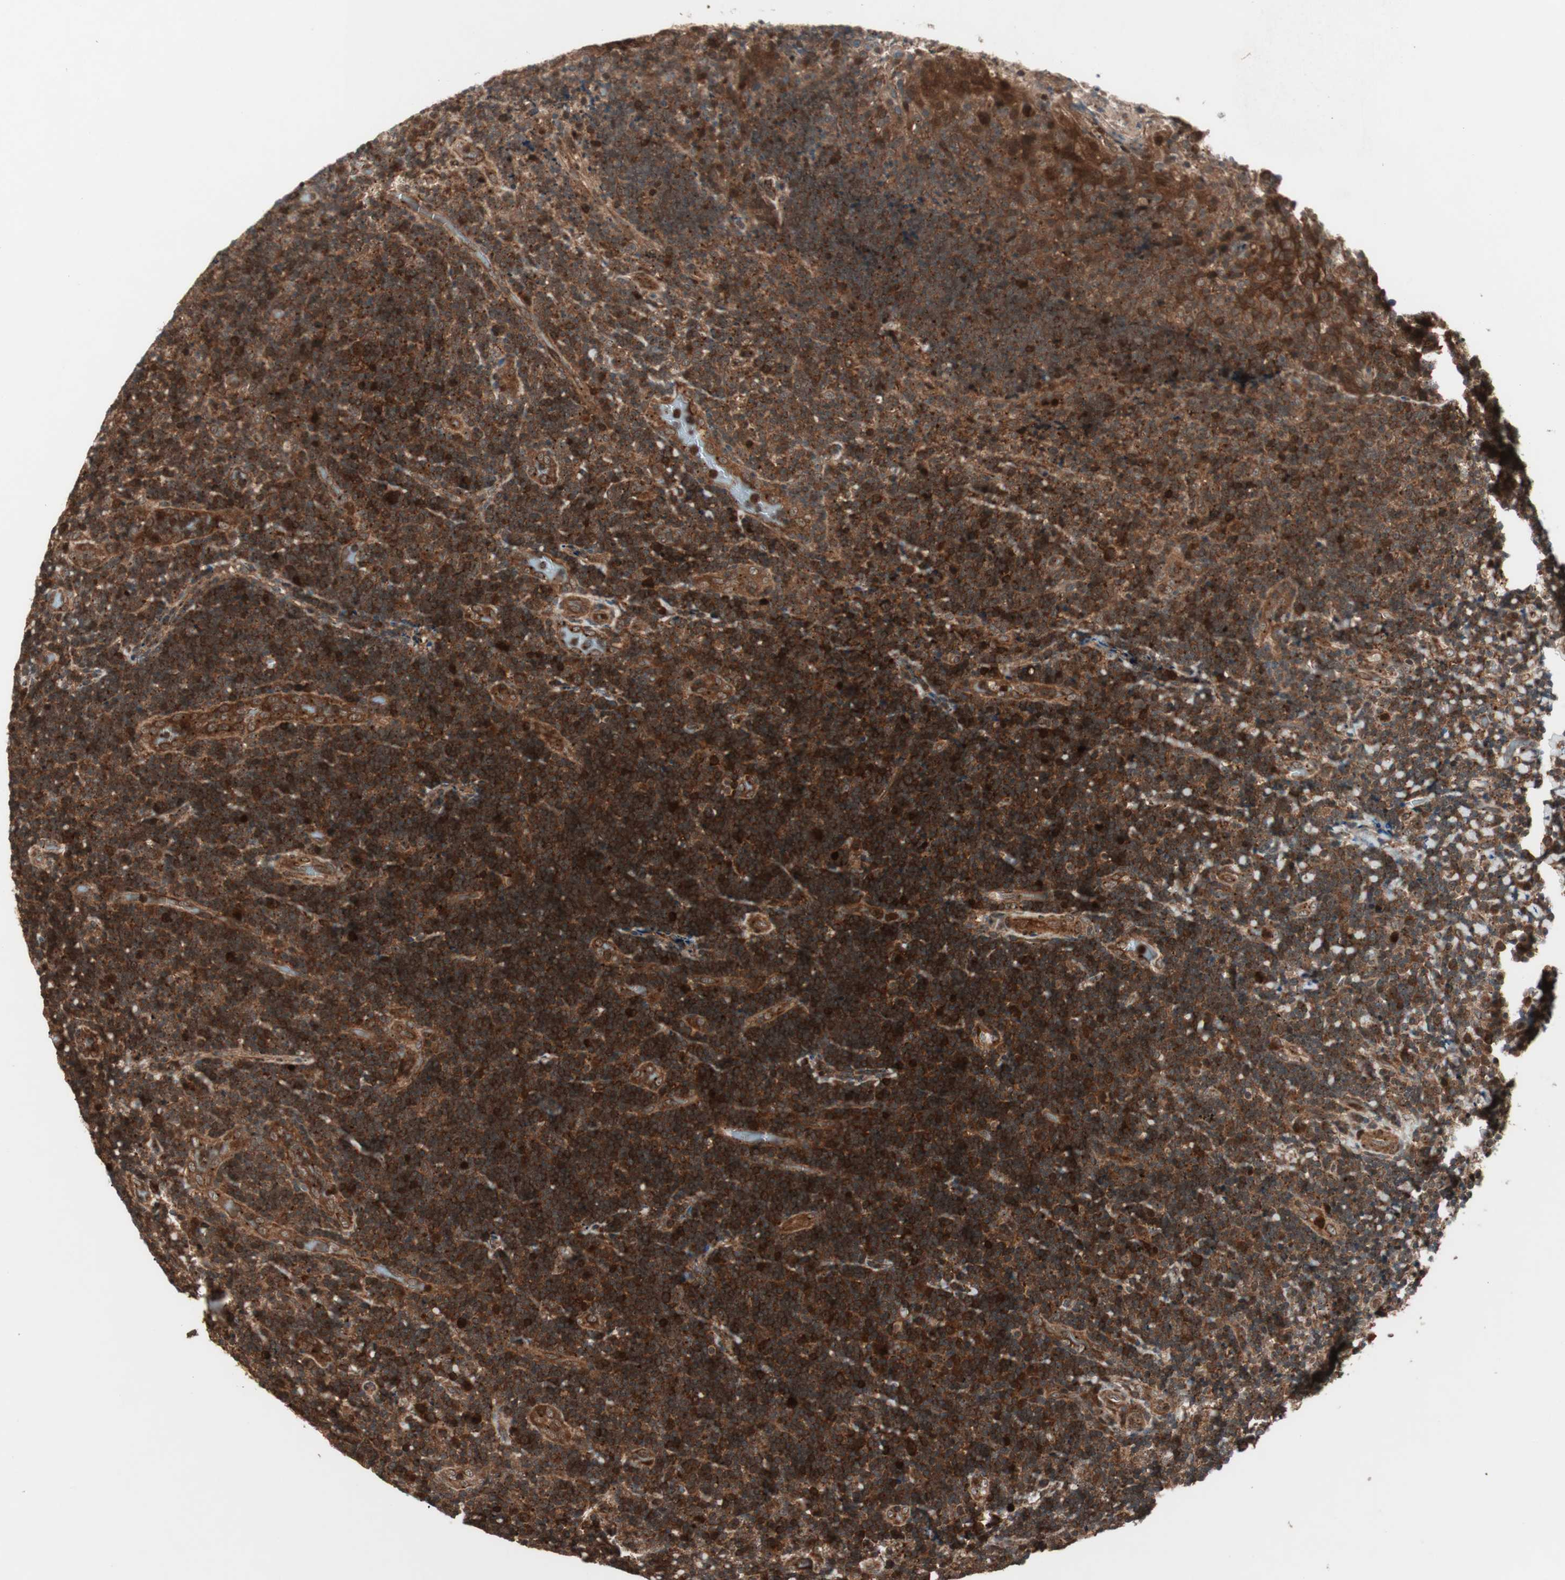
{"staining": {"intensity": "strong", "quantity": ">75%", "location": "cytoplasmic/membranous"}, "tissue": "lymphoma", "cell_type": "Tumor cells", "image_type": "cancer", "snomed": [{"axis": "morphology", "description": "Malignant lymphoma, non-Hodgkin's type, High grade"}, {"axis": "topography", "description": "Tonsil"}], "caption": "Tumor cells exhibit high levels of strong cytoplasmic/membranous positivity in approximately >75% of cells in lymphoma.", "gene": "PRKG2", "patient": {"sex": "female", "age": 36}}